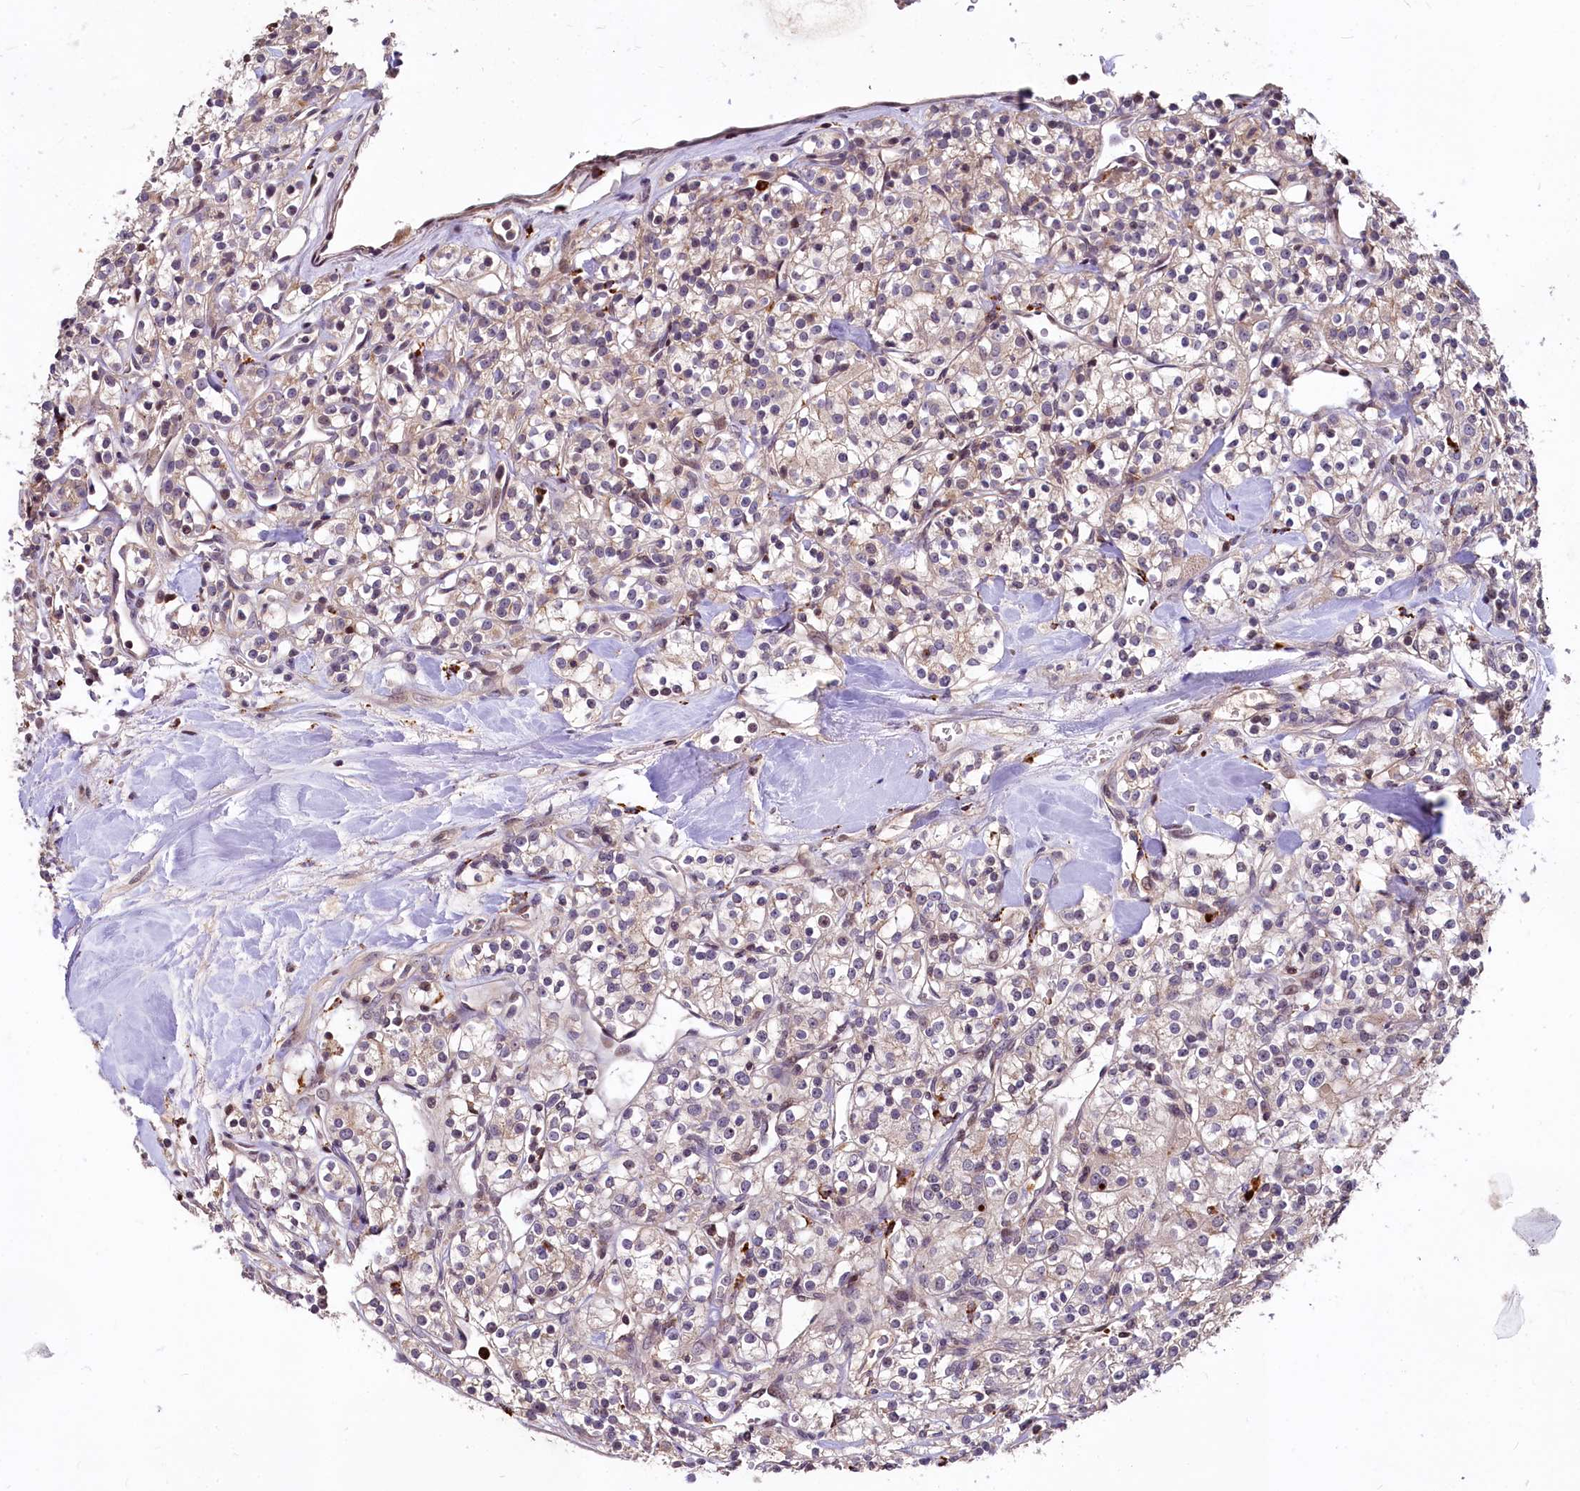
{"staining": {"intensity": "weak", "quantity": ">75%", "location": "cytoplasmic/membranous"}, "tissue": "renal cancer", "cell_type": "Tumor cells", "image_type": "cancer", "snomed": [{"axis": "morphology", "description": "Adenocarcinoma, NOS"}, {"axis": "topography", "description": "Kidney"}], "caption": "Protein staining displays weak cytoplasmic/membranous positivity in about >75% of tumor cells in renal cancer. (DAB IHC with brightfield microscopy, high magnification).", "gene": "ATG101", "patient": {"sex": "male", "age": 77}}